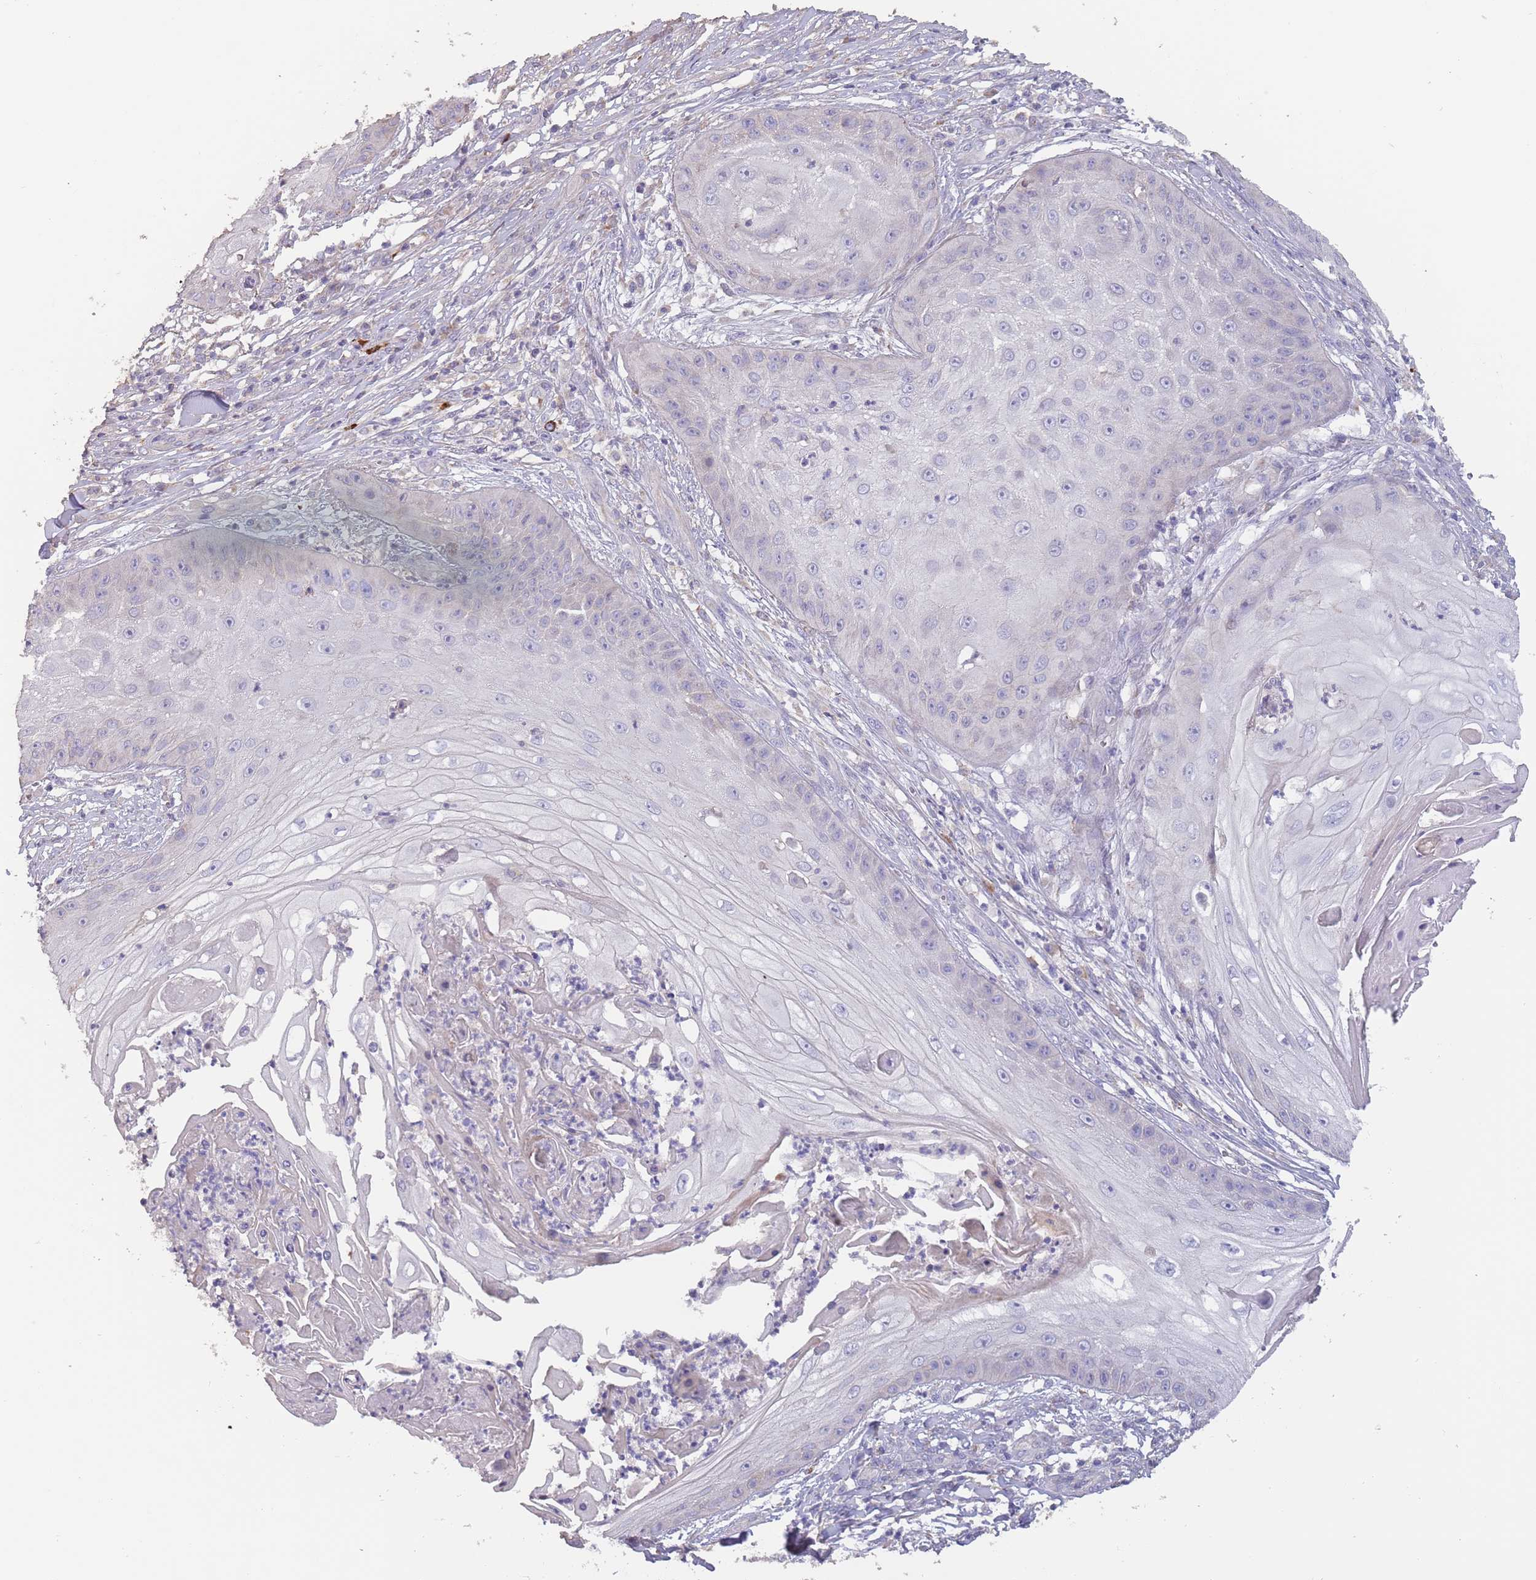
{"staining": {"intensity": "negative", "quantity": "none", "location": "none"}, "tissue": "skin cancer", "cell_type": "Tumor cells", "image_type": "cancer", "snomed": [{"axis": "morphology", "description": "Squamous cell carcinoma, NOS"}, {"axis": "topography", "description": "Skin"}], "caption": "Immunohistochemistry histopathology image of neoplastic tissue: squamous cell carcinoma (skin) stained with DAB exhibits no significant protein staining in tumor cells.", "gene": "SUSD1", "patient": {"sex": "male", "age": 70}}